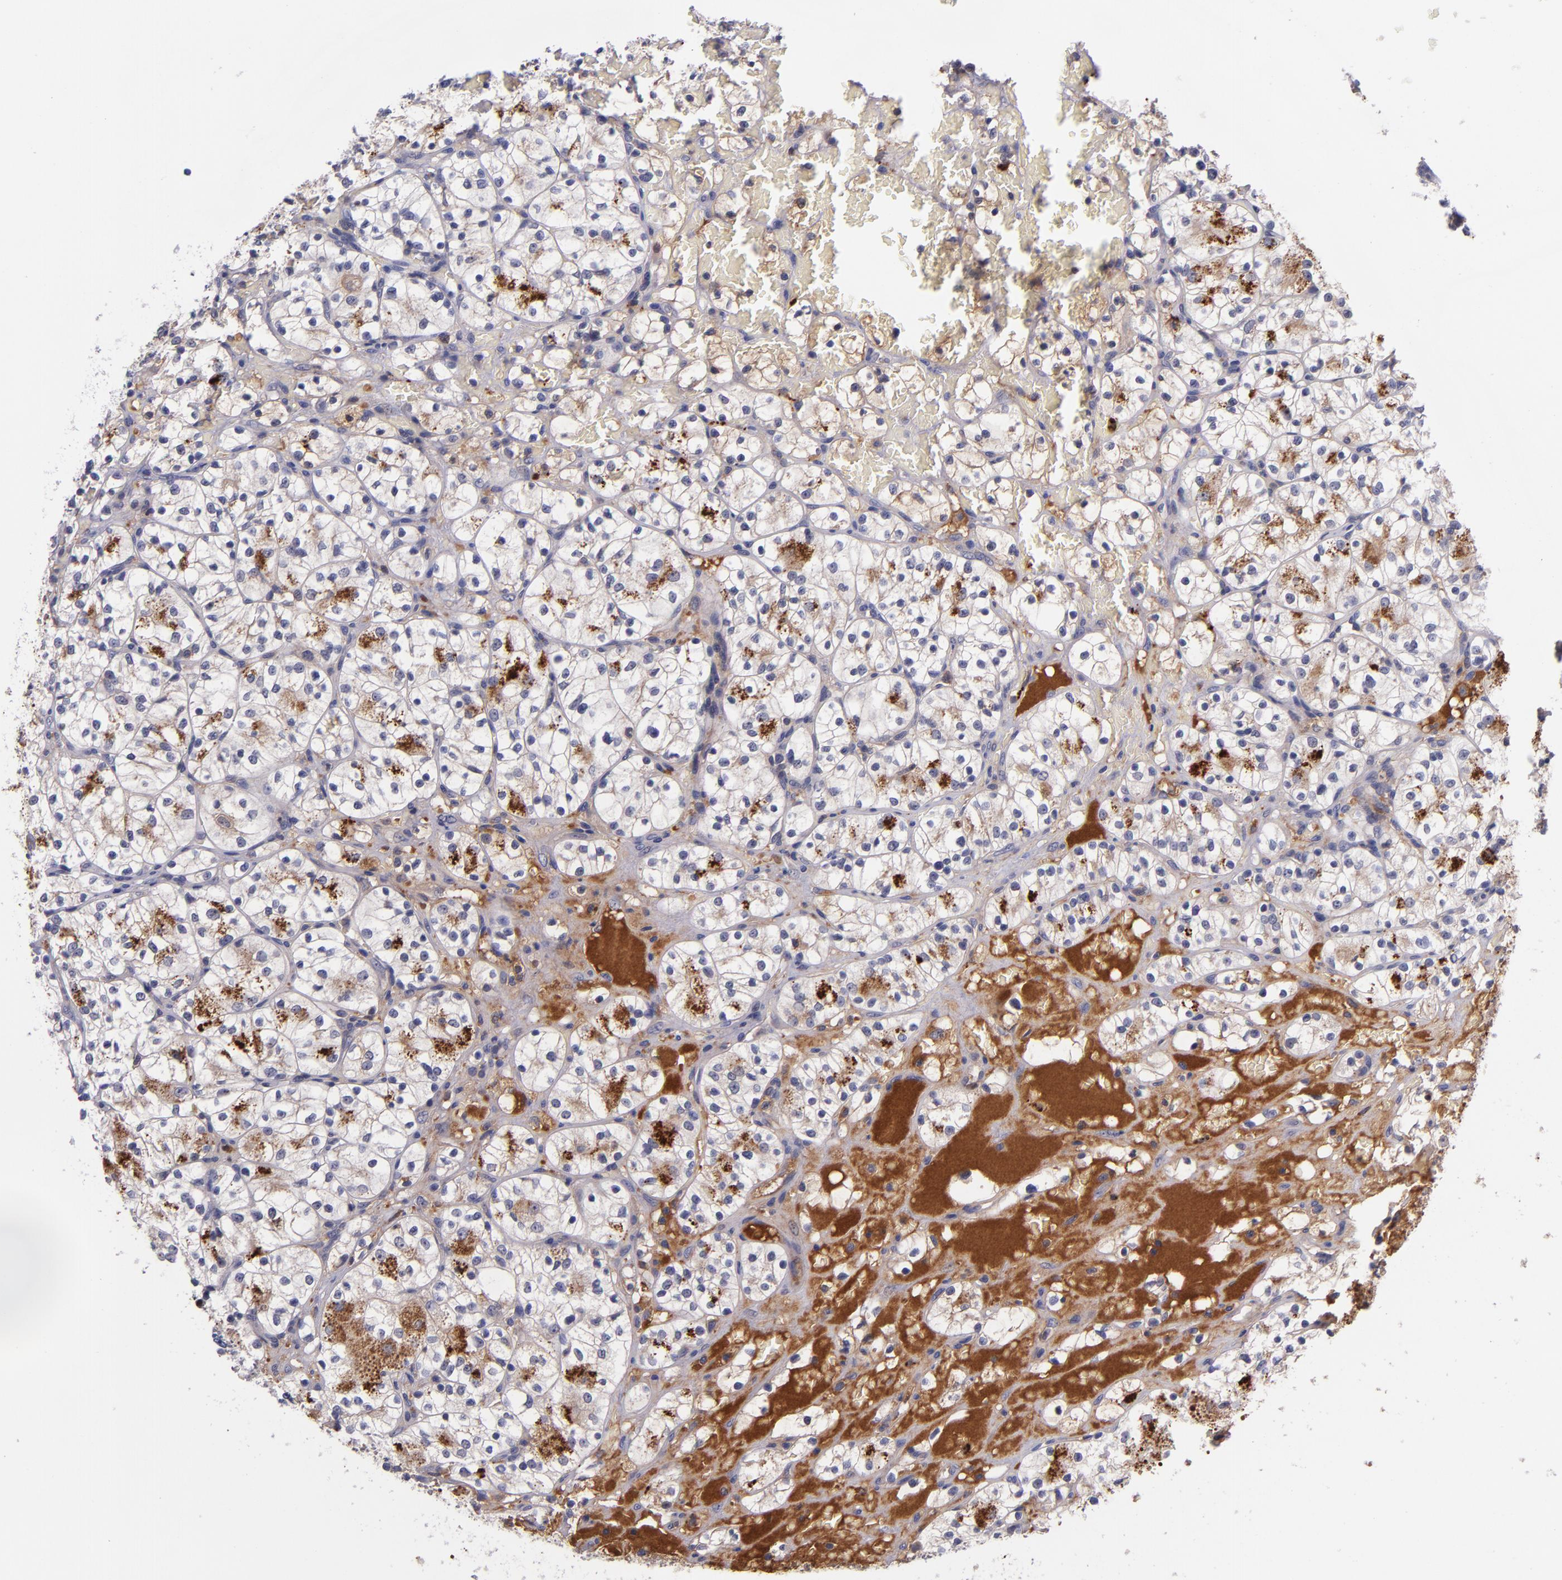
{"staining": {"intensity": "strong", "quantity": ">75%", "location": "cytoplasmic/membranous"}, "tissue": "renal cancer", "cell_type": "Tumor cells", "image_type": "cancer", "snomed": [{"axis": "morphology", "description": "Adenocarcinoma, NOS"}, {"axis": "topography", "description": "Kidney"}], "caption": "Immunohistochemistry micrograph of neoplastic tissue: renal cancer (adenocarcinoma) stained using immunohistochemistry shows high levels of strong protein expression localized specifically in the cytoplasmic/membranous of tumor cells, appearing as a cytoplasmic/membranous brown color.", "gene": "RBP4", "patient": {"sex": "female", "age": 60}}